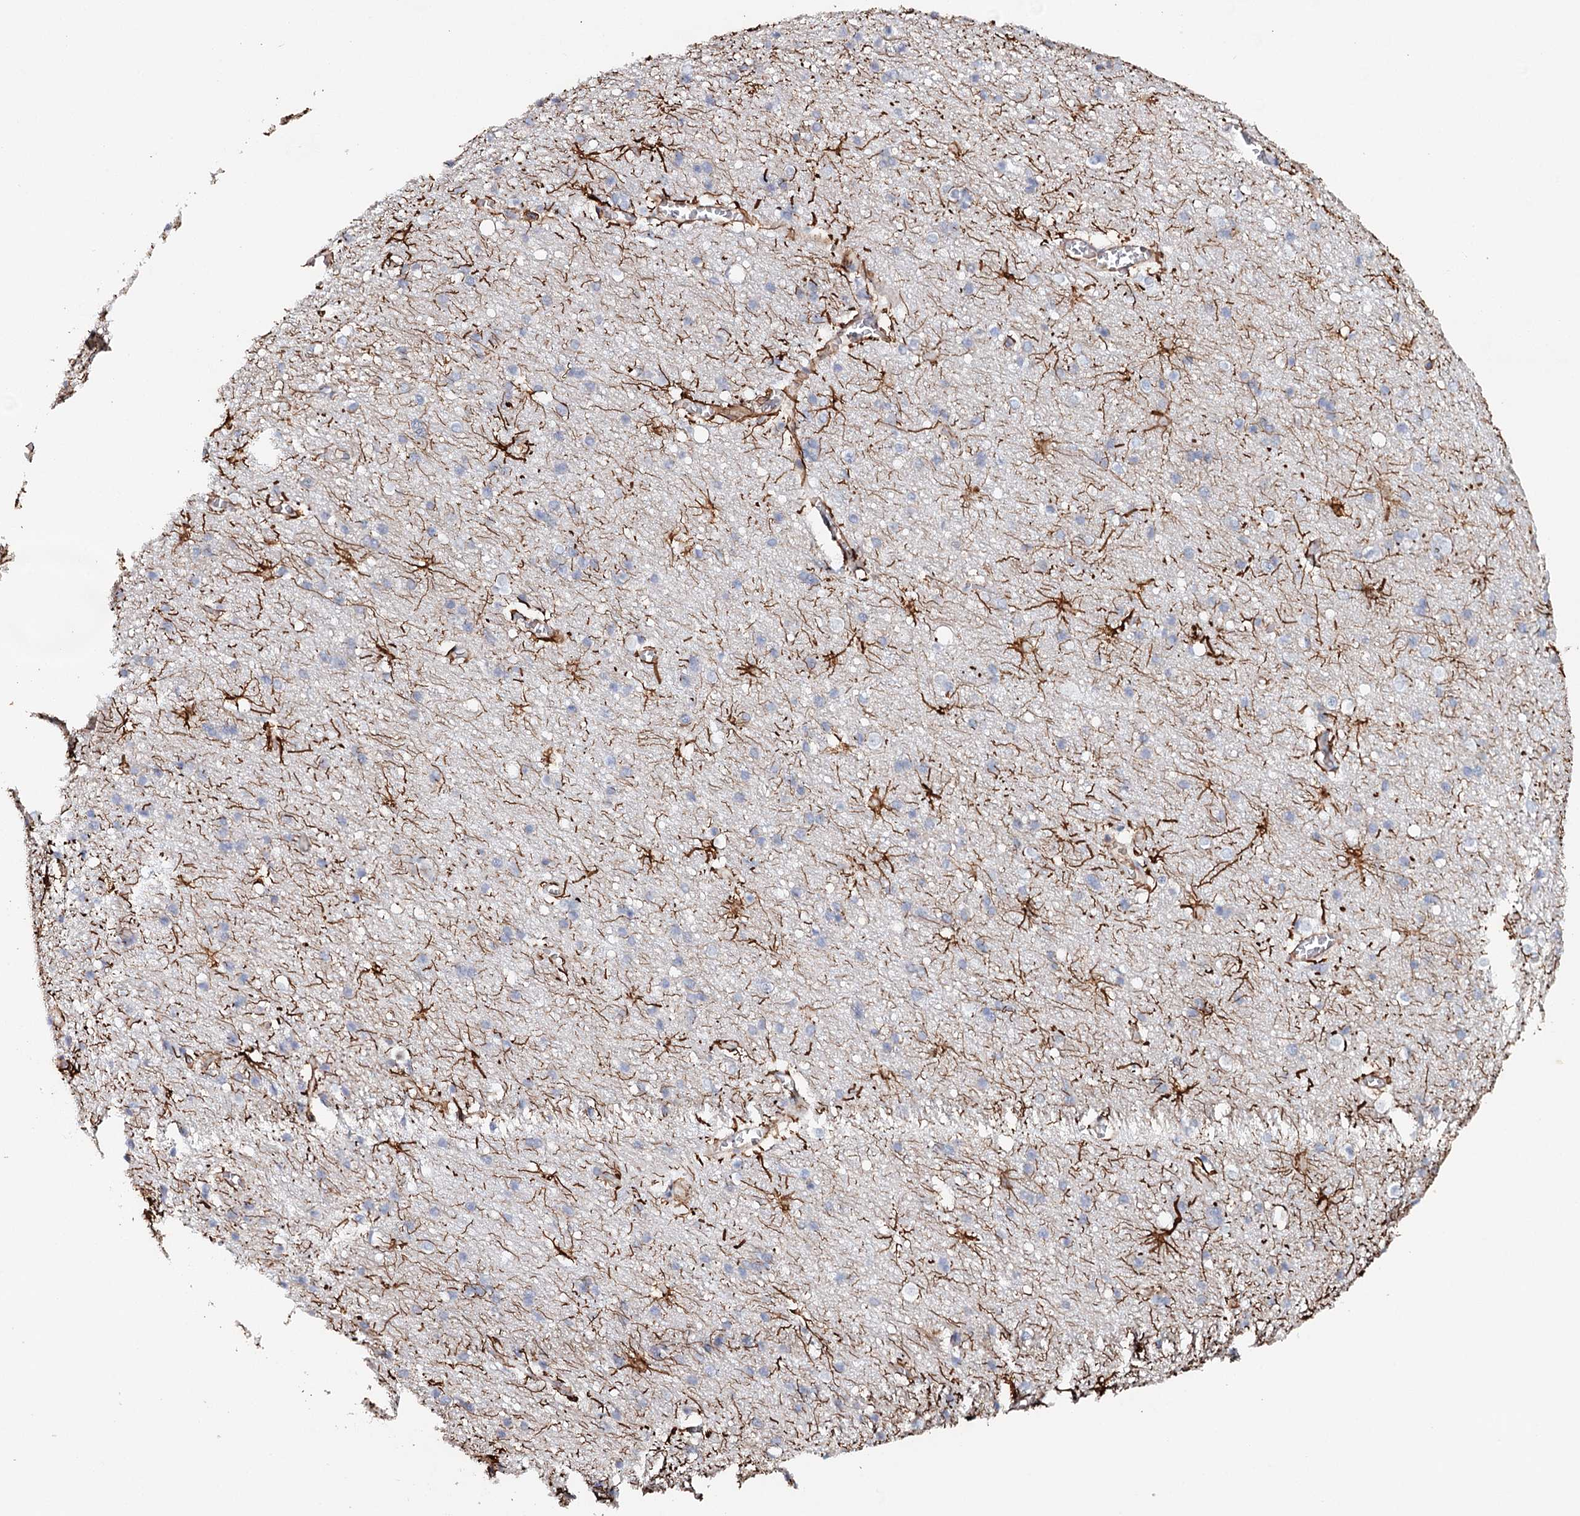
{"staining": {"intensity": "moderate", "quantity": ">75%", "location": "cytoplasmic/membranous"}, "tissue": "cerebral cortex", "cell_type": "Endothelial cells", "image_type": "normal", "snomed": [{"axis": "morphology", "description": "Normal tissue, NOS"}, {"axis": "topography", "description": "Cerebral cortex"}], "caption": "Cerebral cortex stained for a protein shows moderate cytoplasmic/membranous positivity in endothelial cells.", "gene": "SYNPO", "patient": {"sex": "male", "age": 54}}